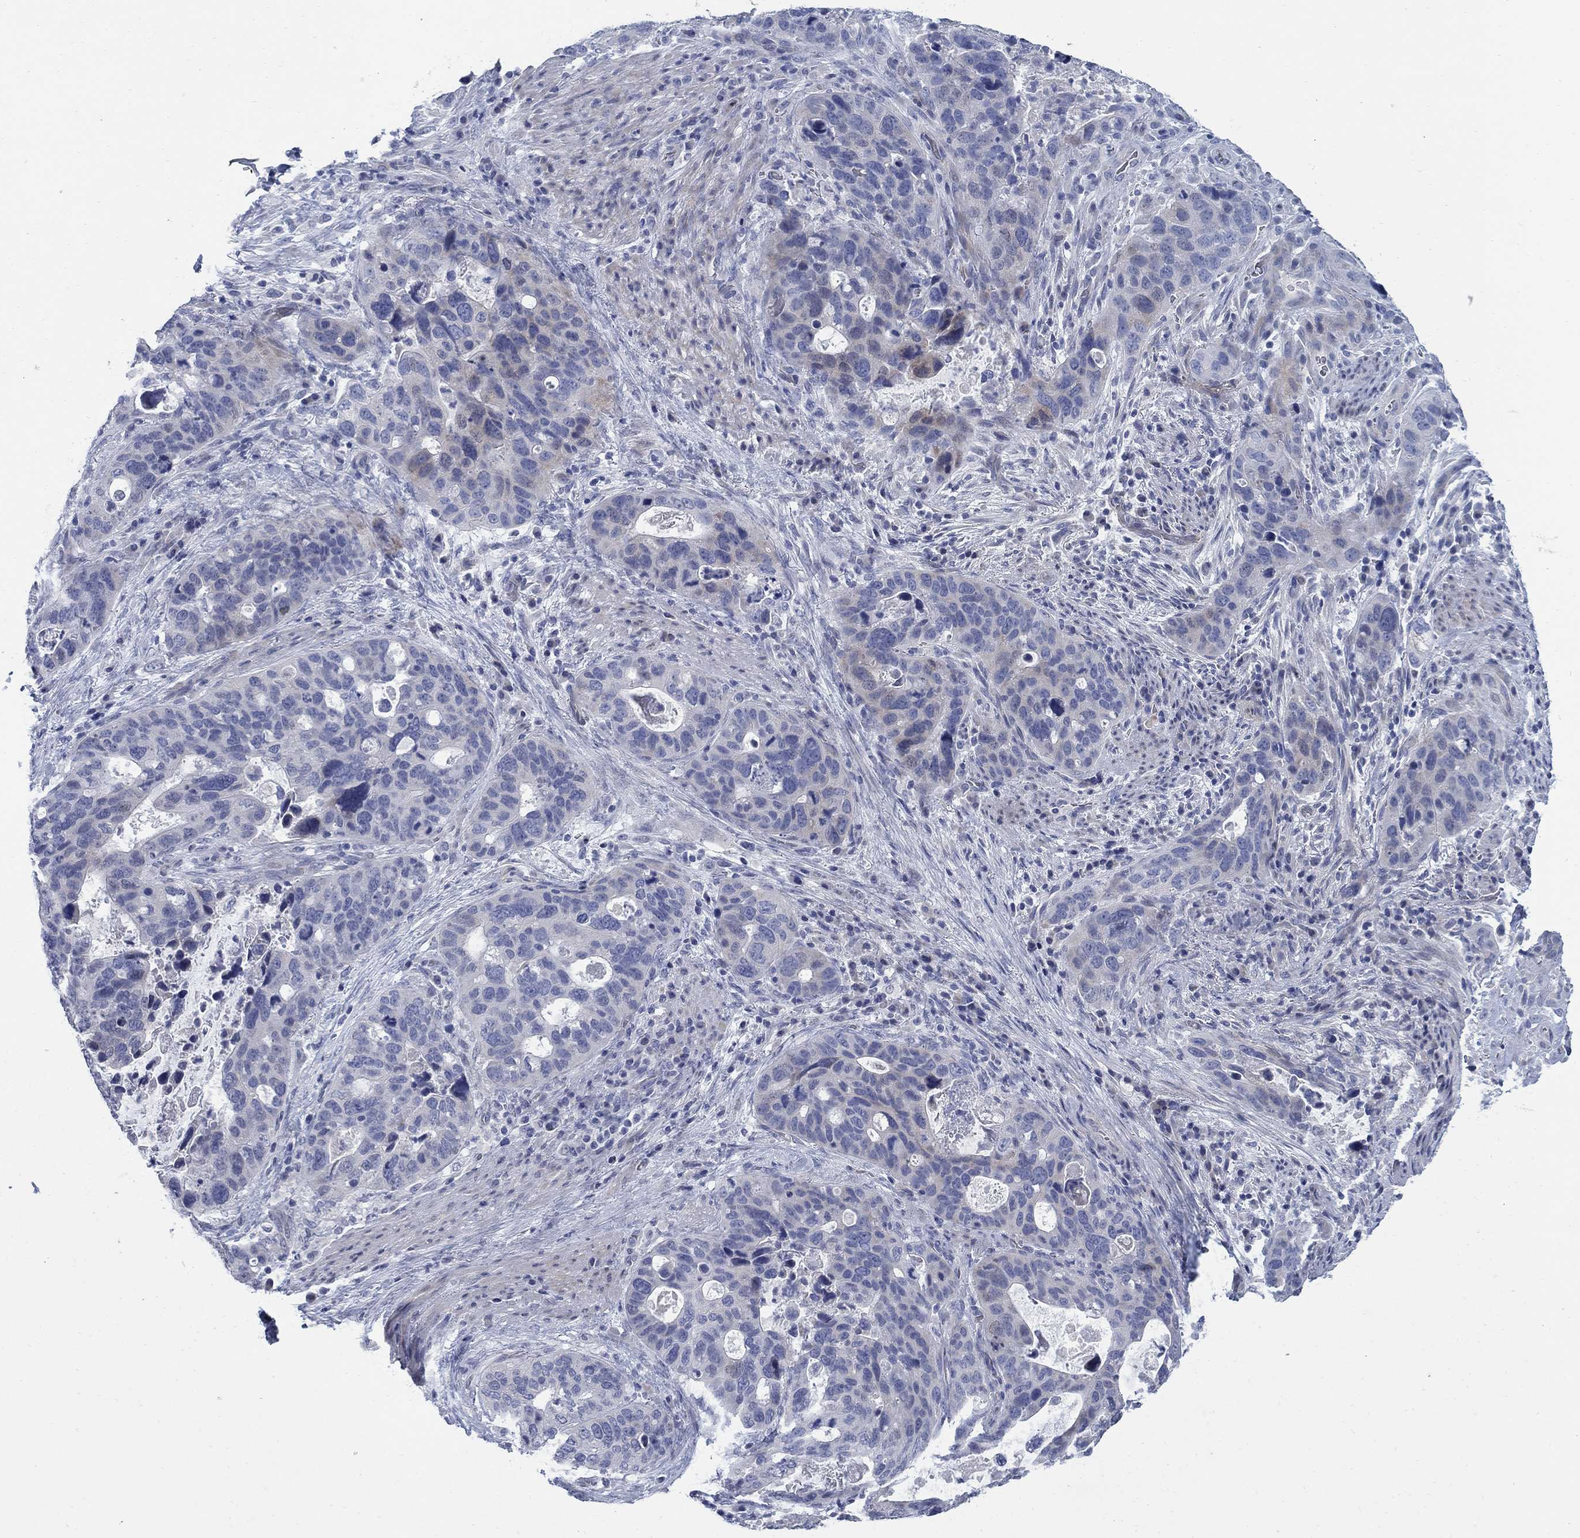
{"staining": {"intensity": "weak", "quantity": "<25%", "location": "cytoplasmic/membranous"}, "tissue": "stomach cancer", "cell_type": "Tumor cells", "image_type": "cancer", "snomed": [{"axis": "morphology", "description": "Adenocarcinoma, NOS"}, {"axis": "topography", "description": "Stomach"}], "caption": "A high-resolution photomicrograph shows immunohistochemistry (IHC) staining of adenocarcinoma (stomach), which demonstrates no significant positivity in tumor cells. (IHC, brightfield microscopy, high magnification).", "gene": "DNER", "patient": {"sex": "male", "age": 54}}